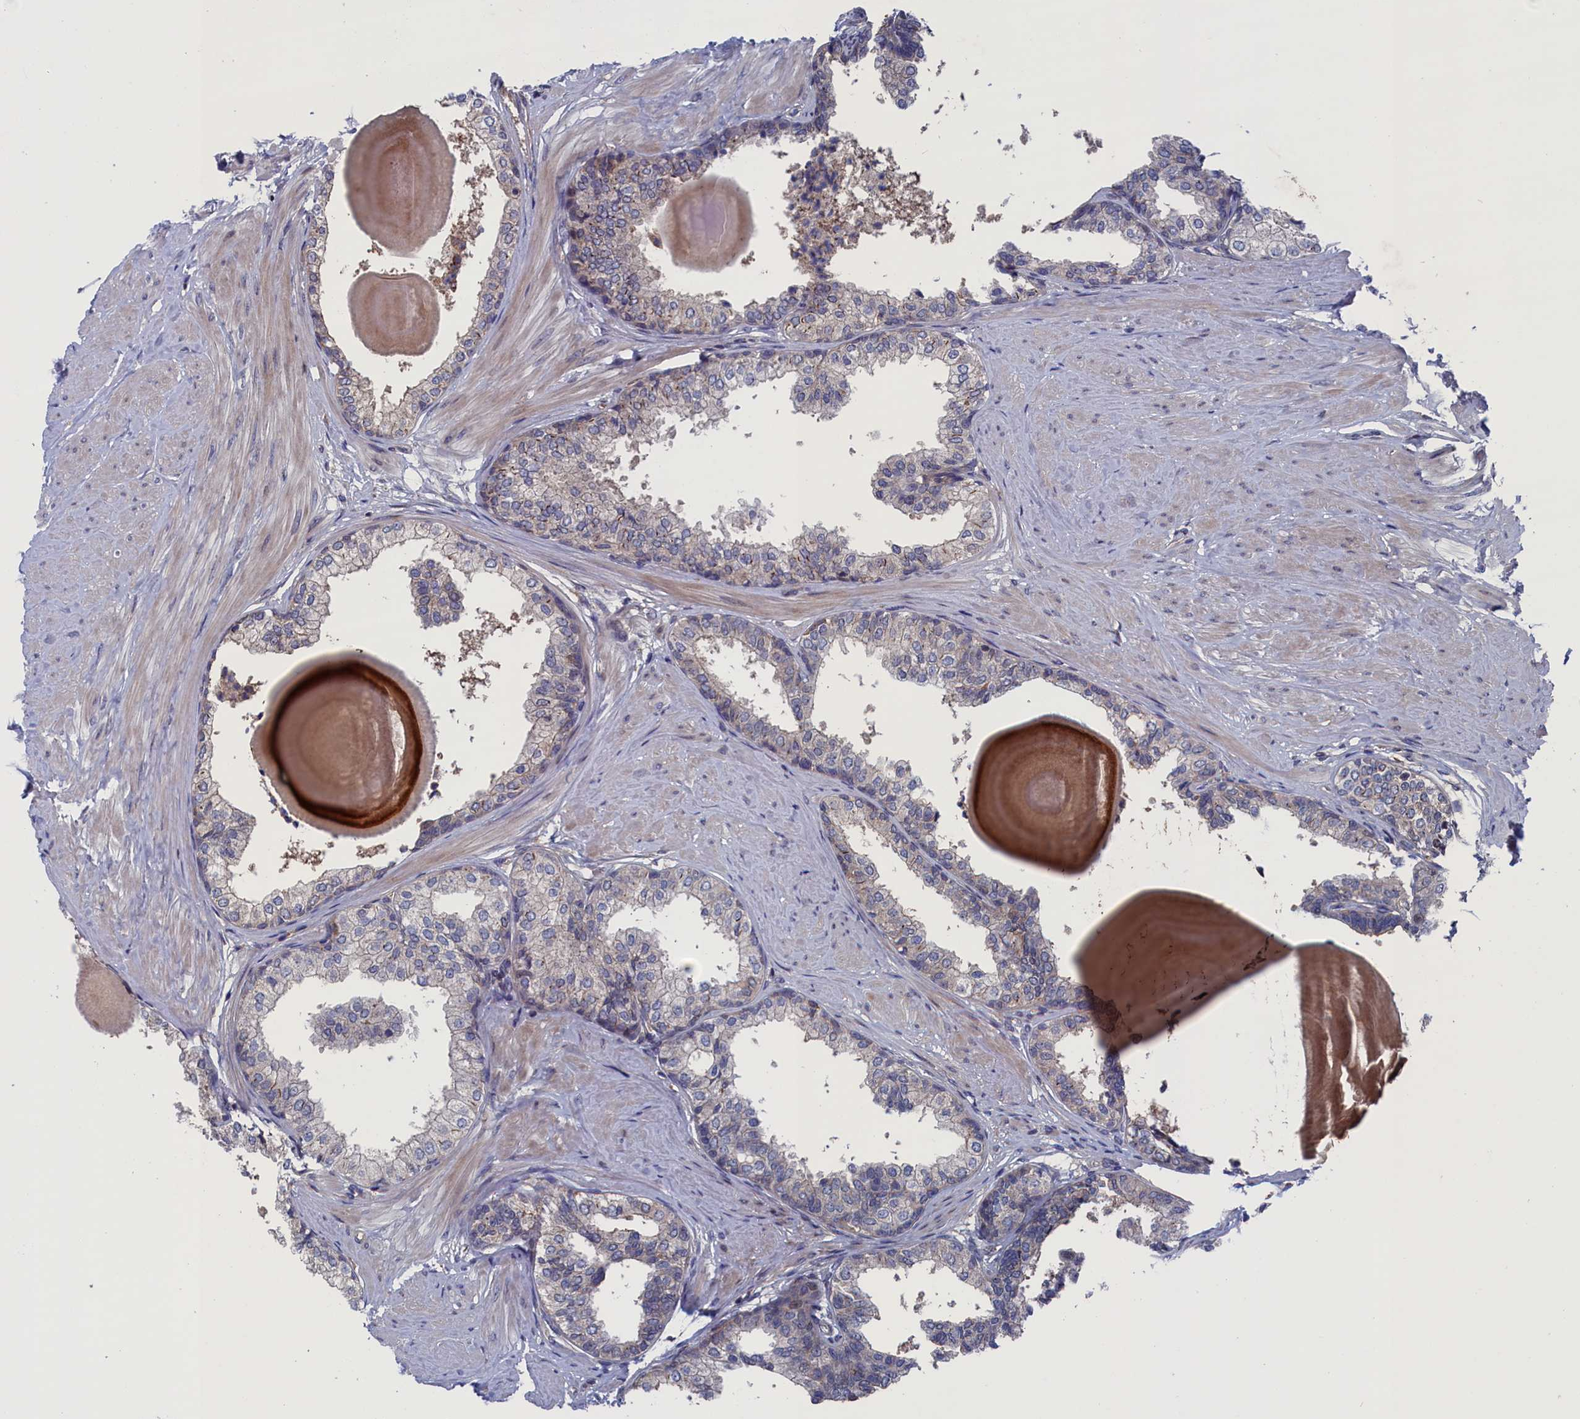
{"staining": {"intensity": "weak", "quantity": "25%-75%", "location": "cytoplasmic/membranous"}, "tissue": "prostate", "cell_type": "Glandular cells", "image_type": "normal", "snomed": [{"axis": "morphology", "description": "Normal tissue, NOS"}, {"axis": "topography", "description": "Prostate"}], "caption": "This image exhibits immunohistochemistry staining of benign human prostate, with low weak cytoplasmic/membranous positivity in about 25%-75% of glandular cells.", "gene": "SPATA13", "patient": {"sex": "male", "age": 48}}